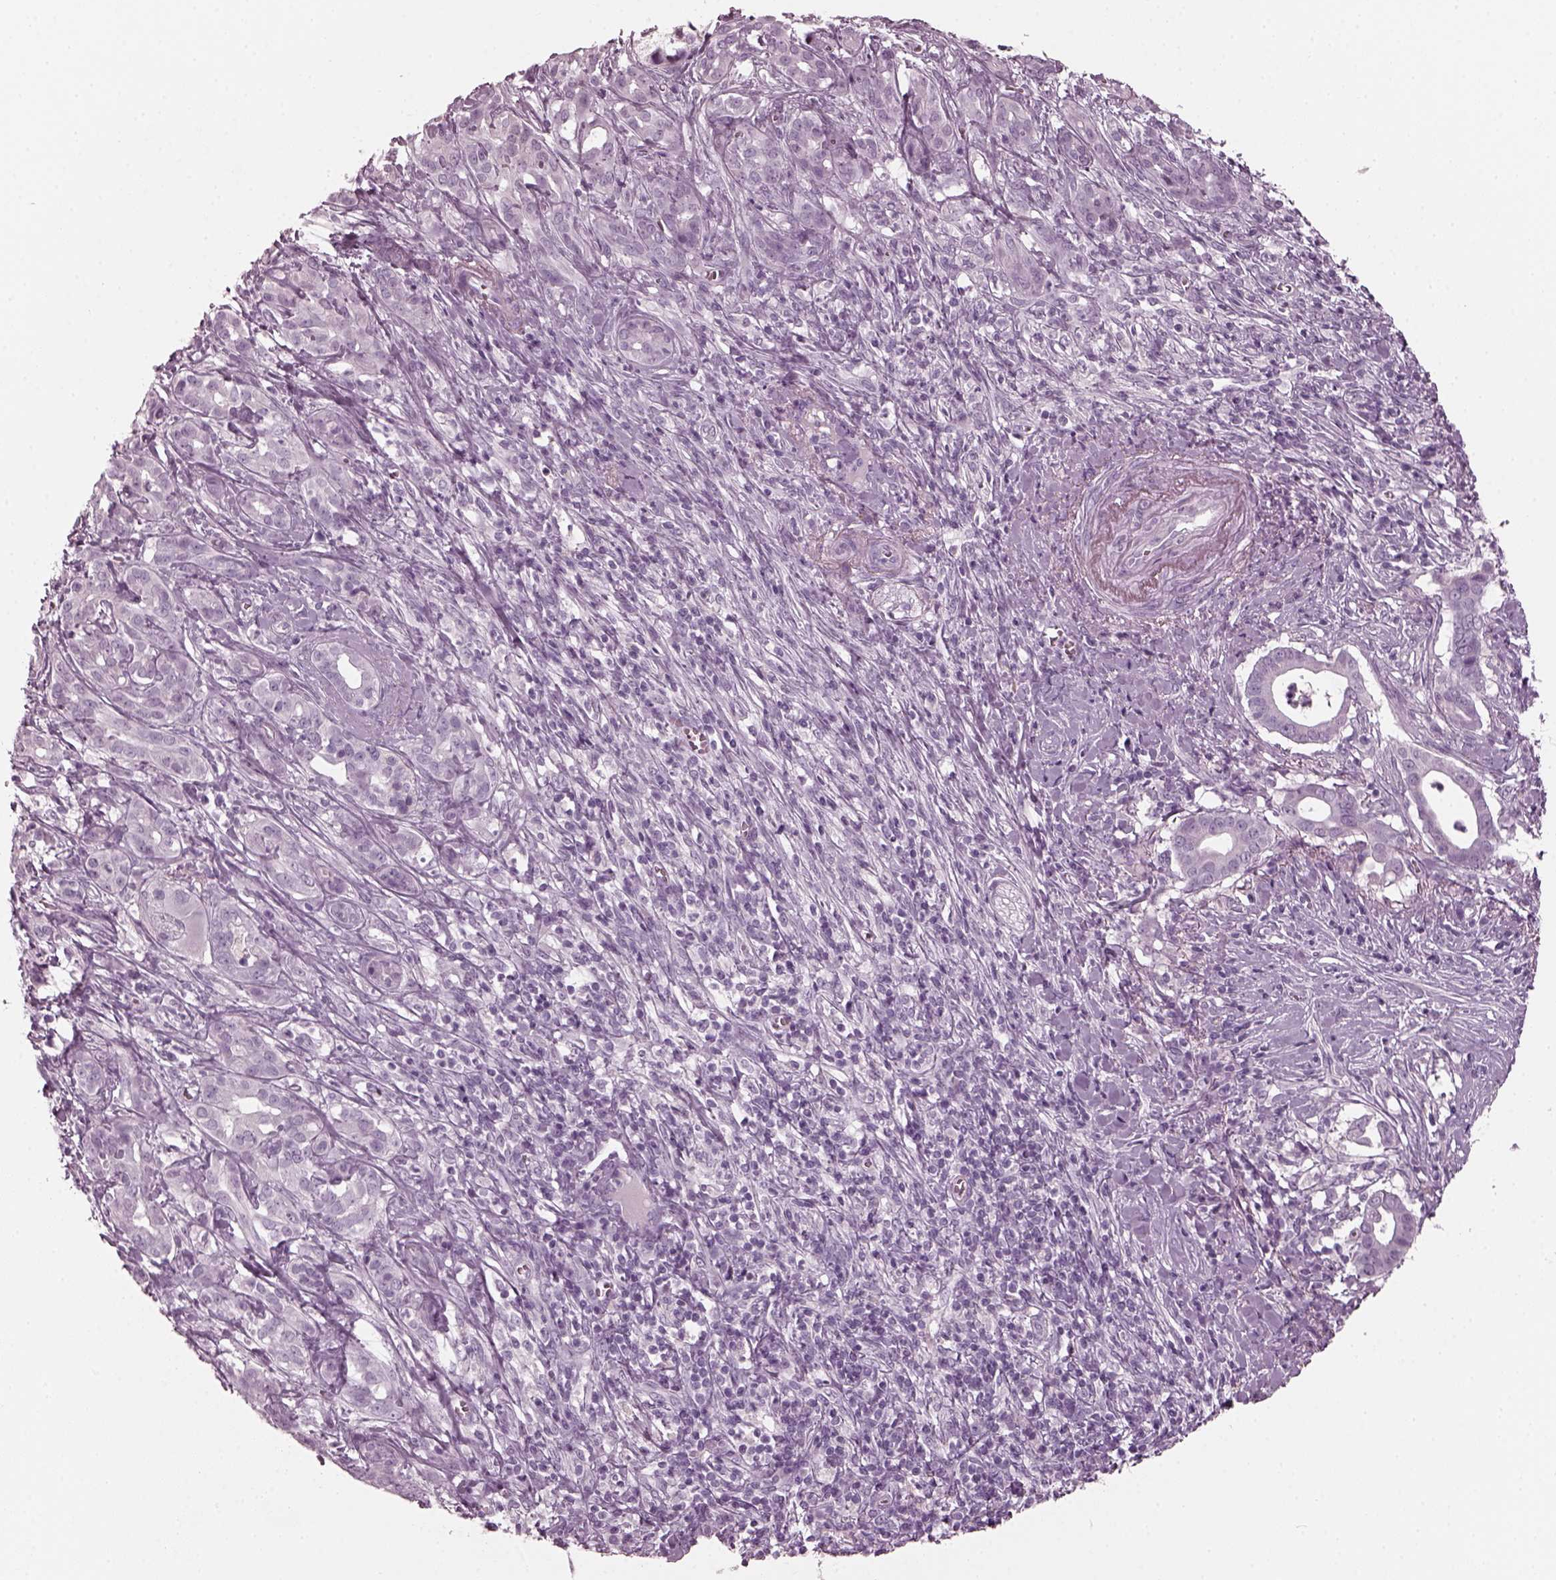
{"staining": {"intensity": "negative", "quantity": "none", "location": "none"}, "tissue": "pancreatic cancer", "cell_type": "Tumor cells", "image_type": "cancer", "snomed": [{"axis": "morphology", "description": "Adenocarcinoma, NOS"}, {"axis": "topography", "description": "Pancreas"}], "caption": "Immunohistochemistry histopathology image of neoplastic tissue: pancreatic cancer stained with DAB (3,3'-diaminobenzidine) shows no significant protein staining in tumor cells. (DAB (3,3'-diaminobenzidine) immunohistochemistry with hematoxylin counter stain).", "gene": "RCVRN", "patient": {"sex": "male", "age": 61}}